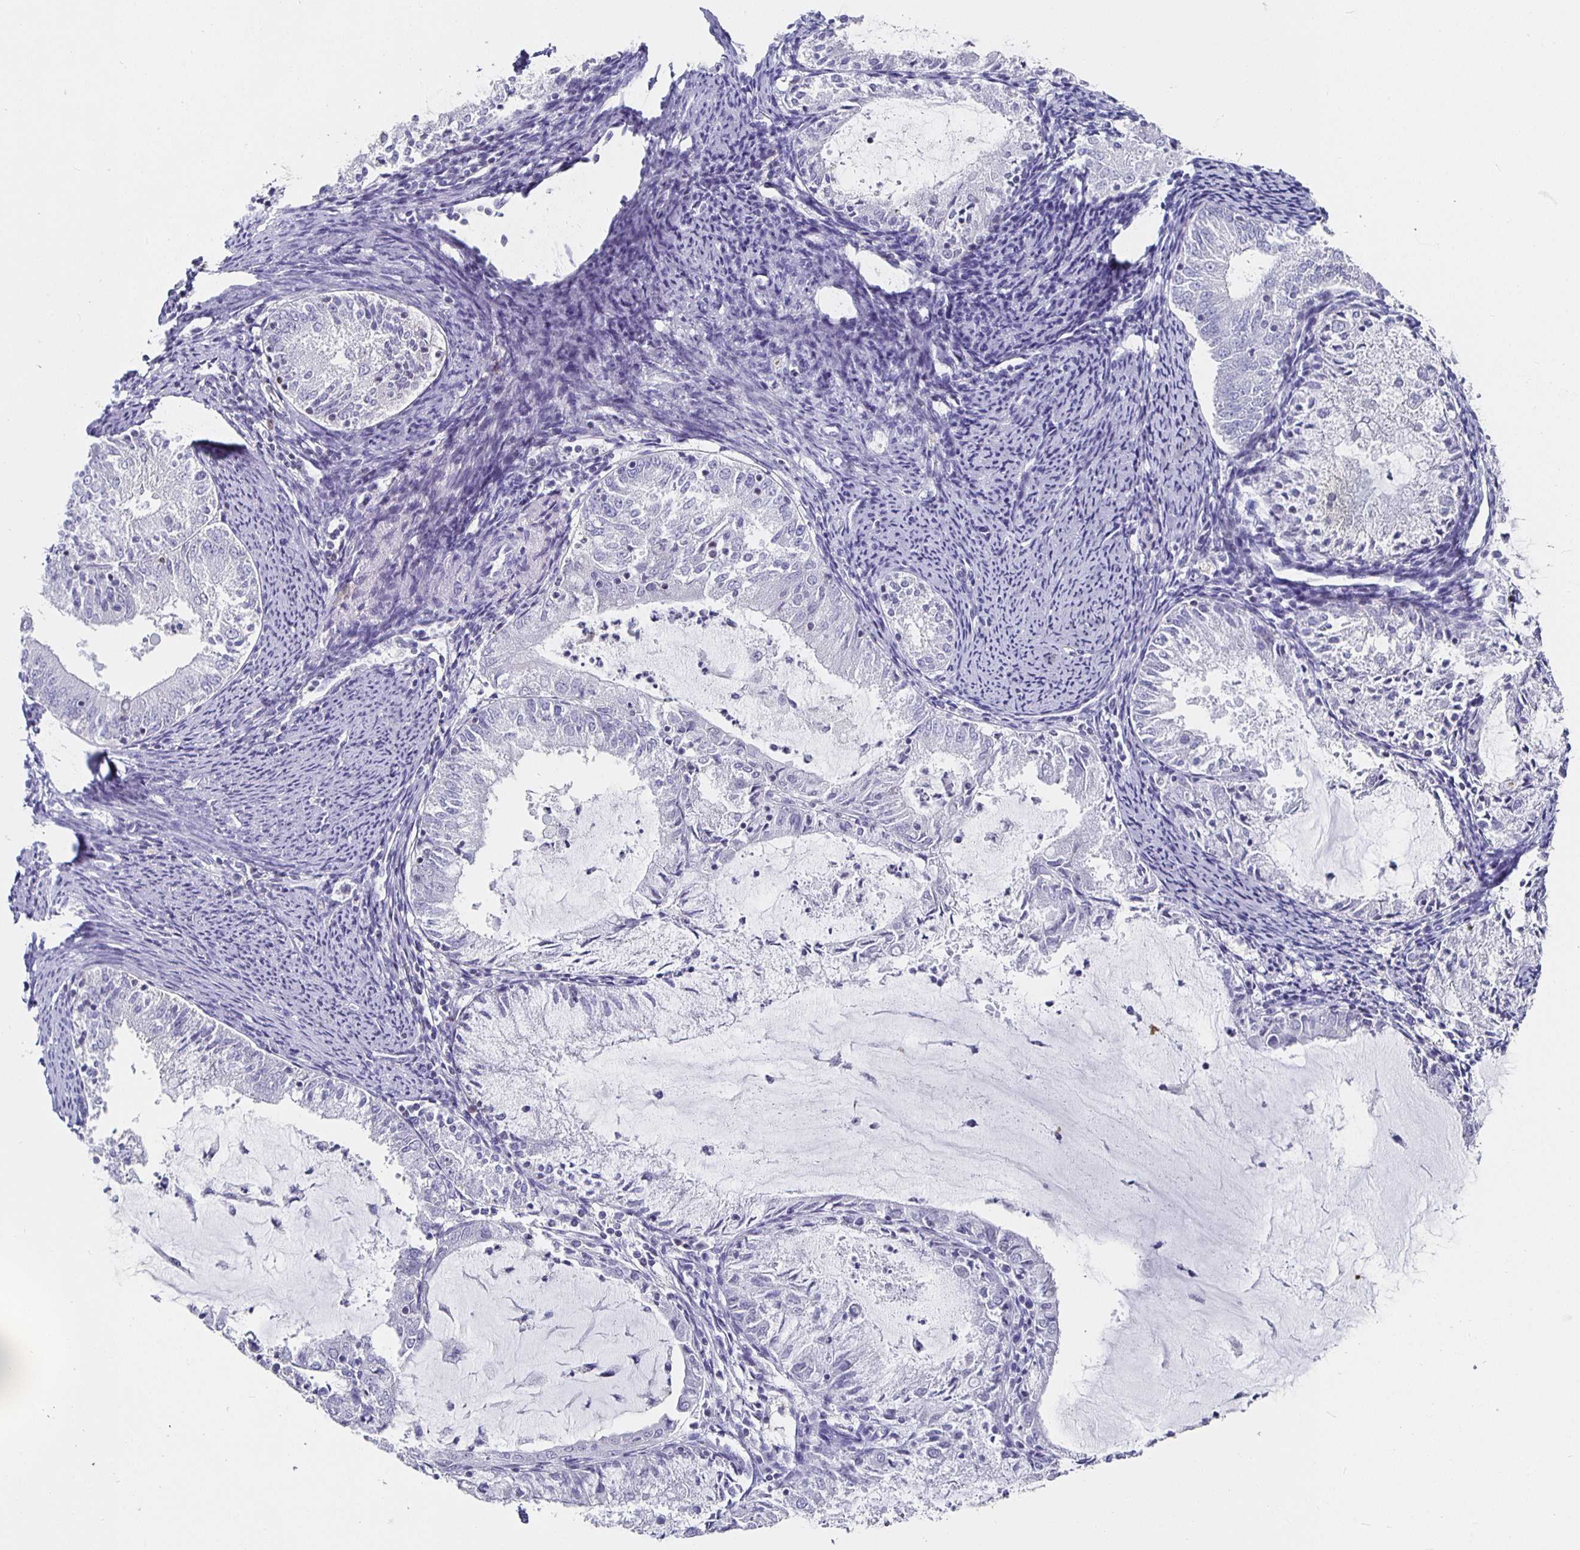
{"staining": {"intensity": "negative", "quantity": "none", "location": "none"}, "tissue": "endometrial cancer", "cell_type": "Tumor cells", "image_type": "cancer", "snomed": [{"axis": "morphology", "description": "Adenocarcinoma, NOS"}, {"axis": "topography", "description": "Endometrium"}], "caption": "Immunohistochemical staining of adenocarcinoma (endometrial) exhibits no significant expression in tumor cells.", "gene": "RUNX2", "patient": {"sex": "female", "age": 57}}